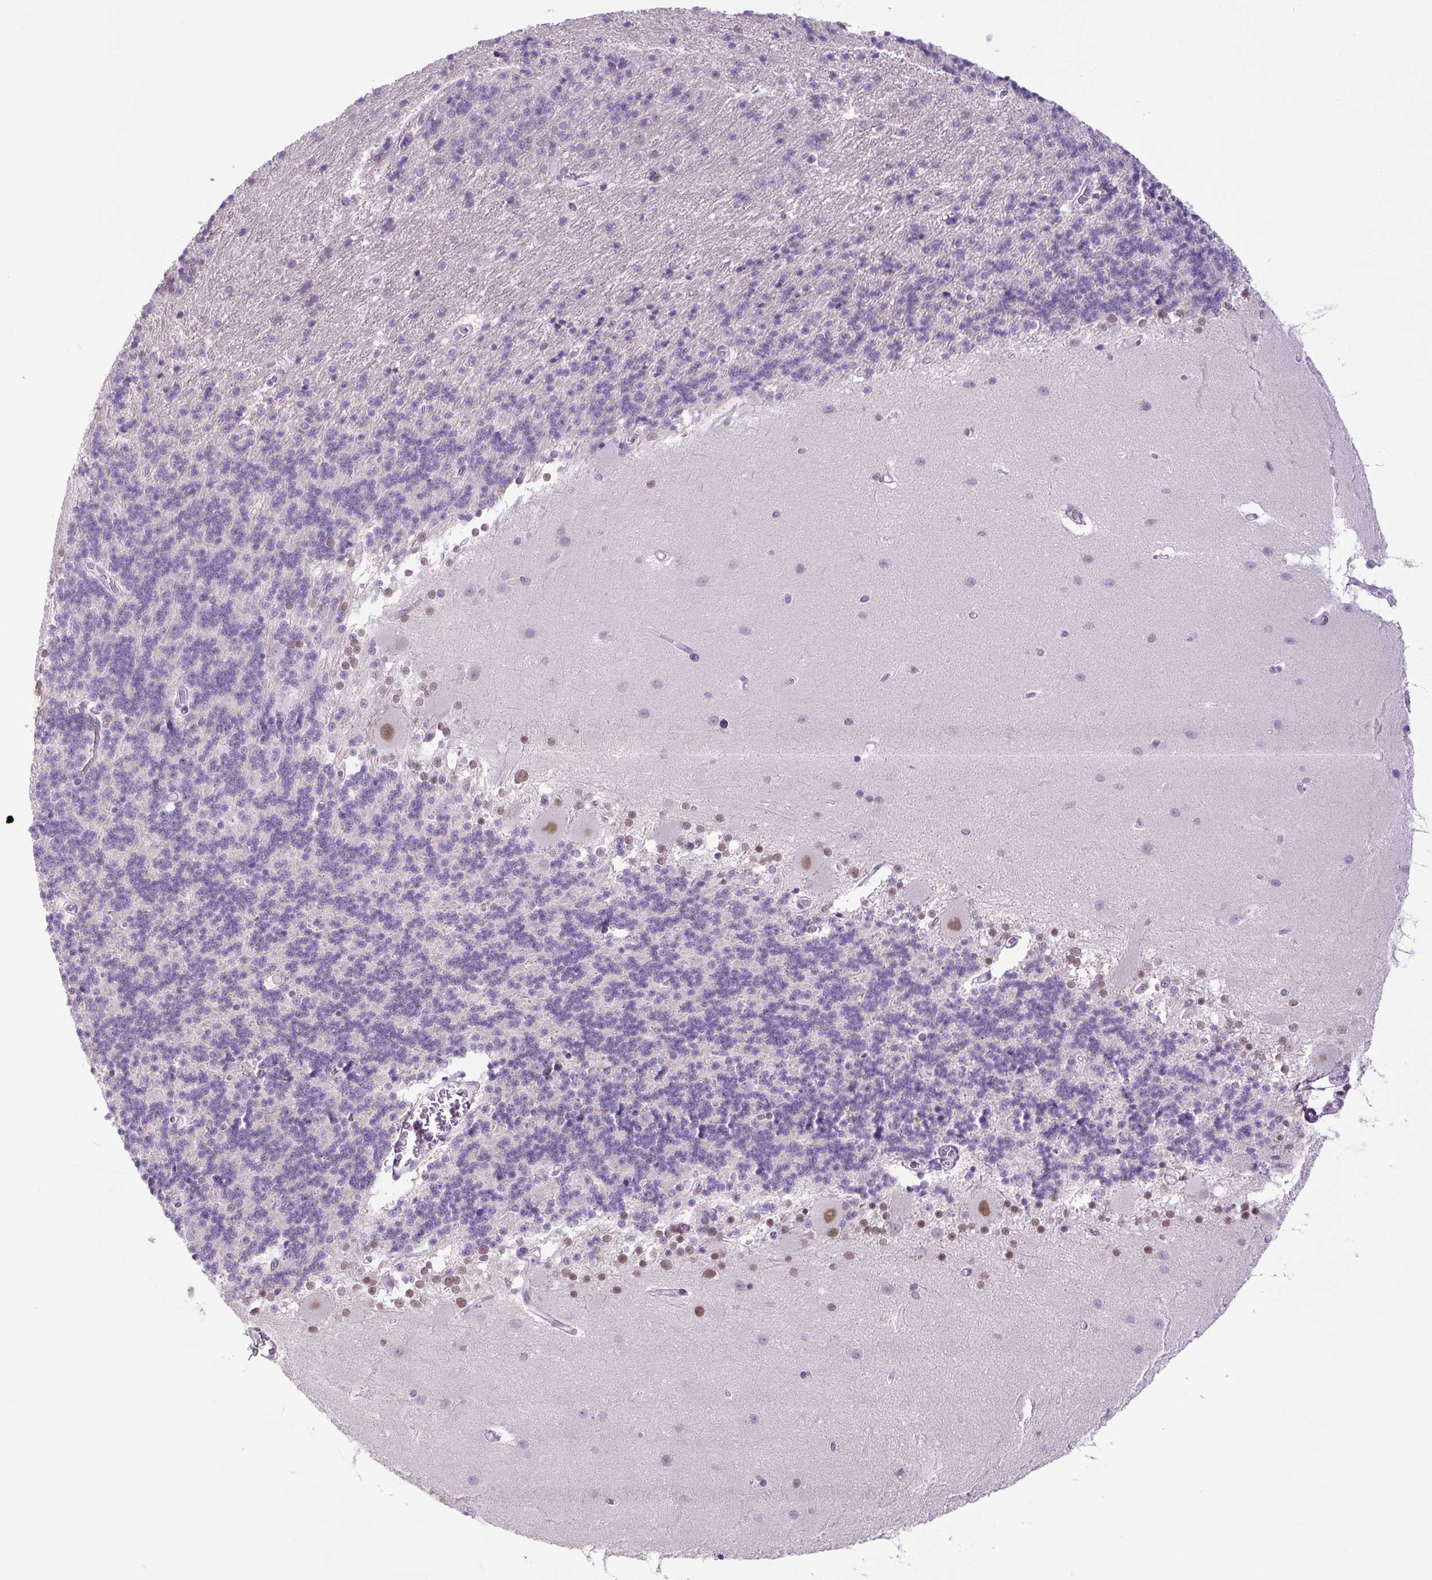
{"staining": {"intensity": "negative", "quantity": "none", "location": "none"}, "tissue": "cerebellum", "cell_type": "Cells in granular layer", "image_type": "normal", "snomed": [{"axis": "morphology", "description": "Normal tissue, NOS"}, {"axis": "topography", "description": "Cerebellum"}], "caption": "This is a image of immunohistochemistry staining of unremarkable cerebellum, which shows no positivity in cells in granular layer.", "gene": "KPNA1", "patient": {"sex": "female", "age": 54}}